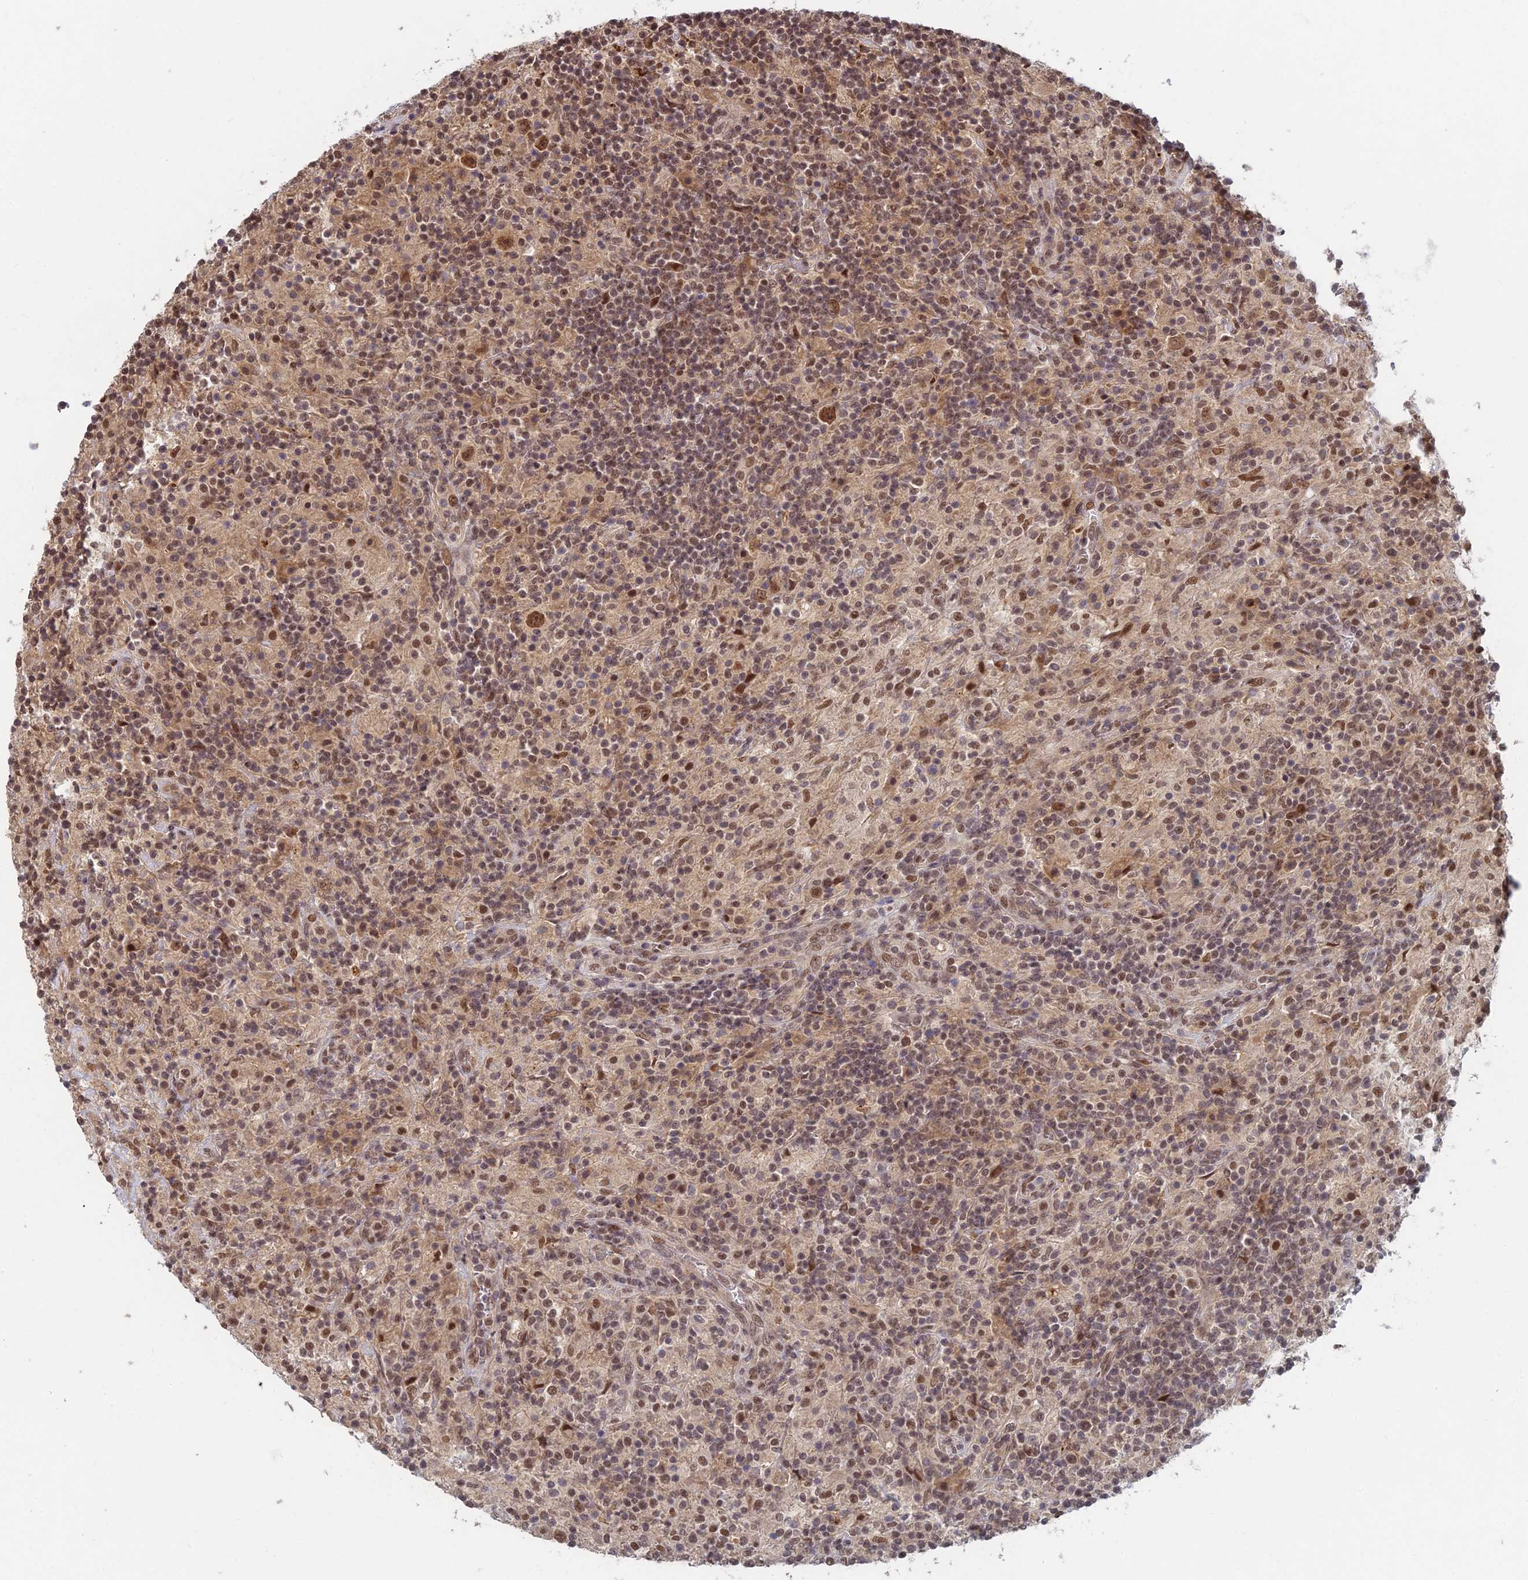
{"staining": {"intensity": "moderate", "quantity": ">75%", "location": "nuclear"}, "tissue": "lymphoma", "cell_type": "Tumor cells", "image_type": "cancer", "snomed": [{"axis": "morphology", "description": "Hodgkin's disease, NOS"}, {"axis": "topography", "description": "Lymph node"}], "caption": "The histopathology image displays immunohistochemical staining of Hodgkin's disease. There is moderate nuclear staining is seen in approximately >75% of tumor cells.", "gene": "RANBP3", "patient": {"sex": "male", "age": 70}}